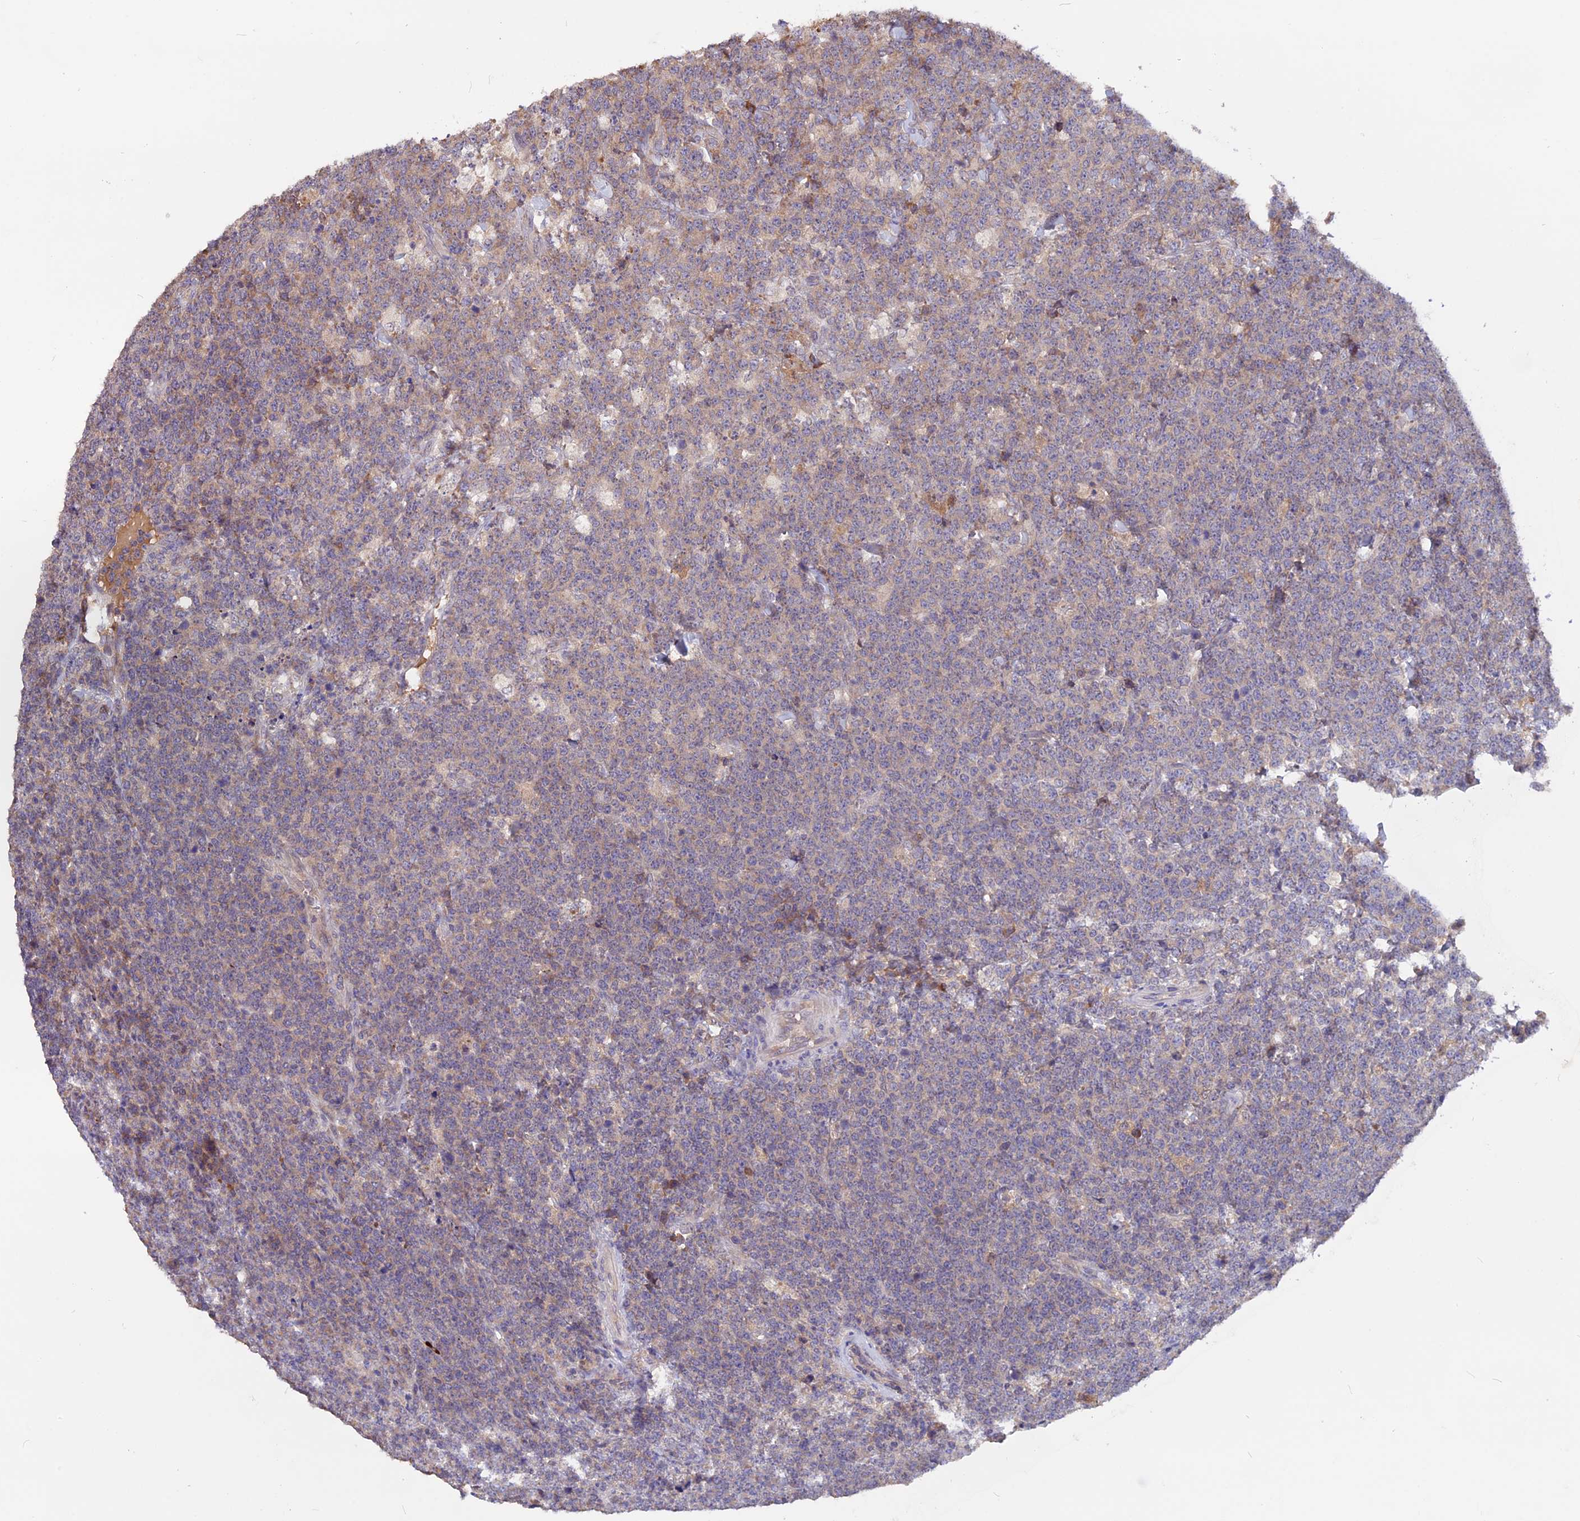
{"staining": {"intensity": "moderate", "quantity": "25%-75%", "location": "cytoplasmic/membranous"}, "tissue": "lymphoma", "cell_type": "Tumor cells", "image_type": "cancer", "snomed": [{"axis": "morphology", "description": "Malignant lymphoma, non-Hodgkin's type, High grade"}, {"axis": "topography", "description": "Small intestine"}], "caption": "Human lymphoma stained with a protein marker demonstrates moderate staining in tumor cells.", "gene": "MARK4", "patient": {"sex": "male", "age": 8}}